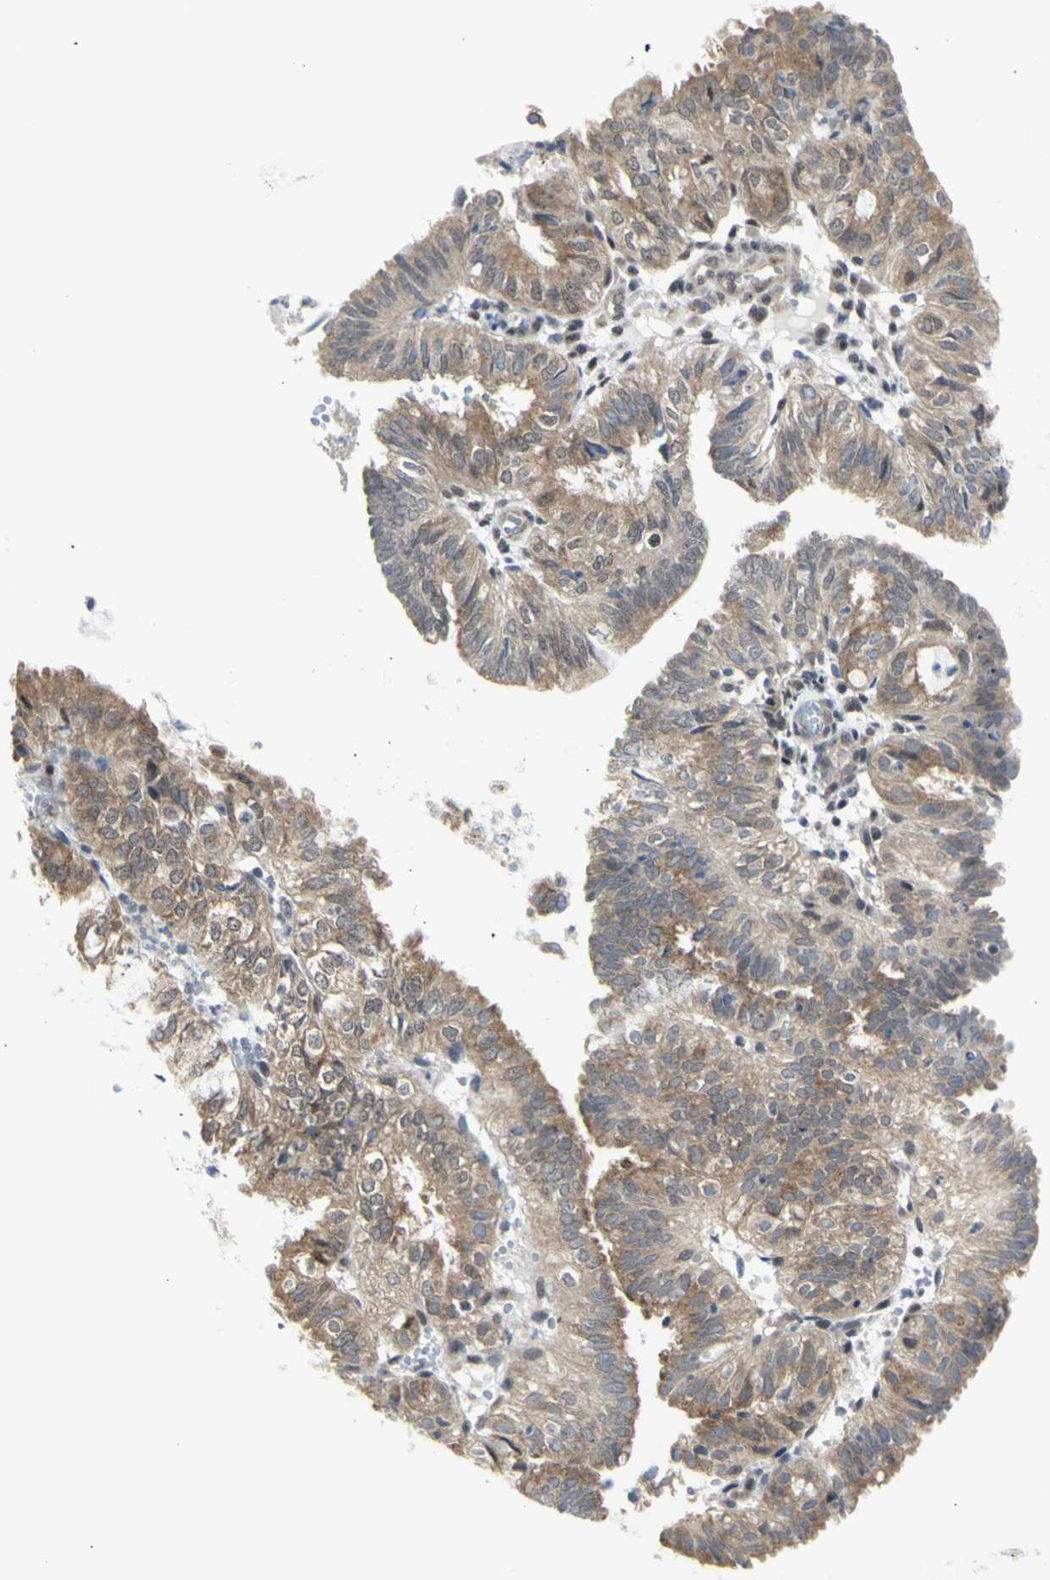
{"staining": {"intensity": "moderate", "quantity": ">75%", "location": "cytoplasmic/membranous"}, "tissue": "endometrial cancer", "cell_type": "Tumor cells", "image_type": "cancer", "snomed": [{"axis": "morphology", "description": "Adenocarcinoma, NOS"}, {"axis": "topography", "description": "Uterus"}], "caption": "Protein staining demonstrates moderate cytoplasmic/membranous positivity in about >75% of tumor cells in endometrial cancer (adenocarcinoma). (DAB IHC, brown staining for protein, blue staining for nuclei).", "gene": "DHRS7B", "patient": {"sex": "female", "age": 60}}